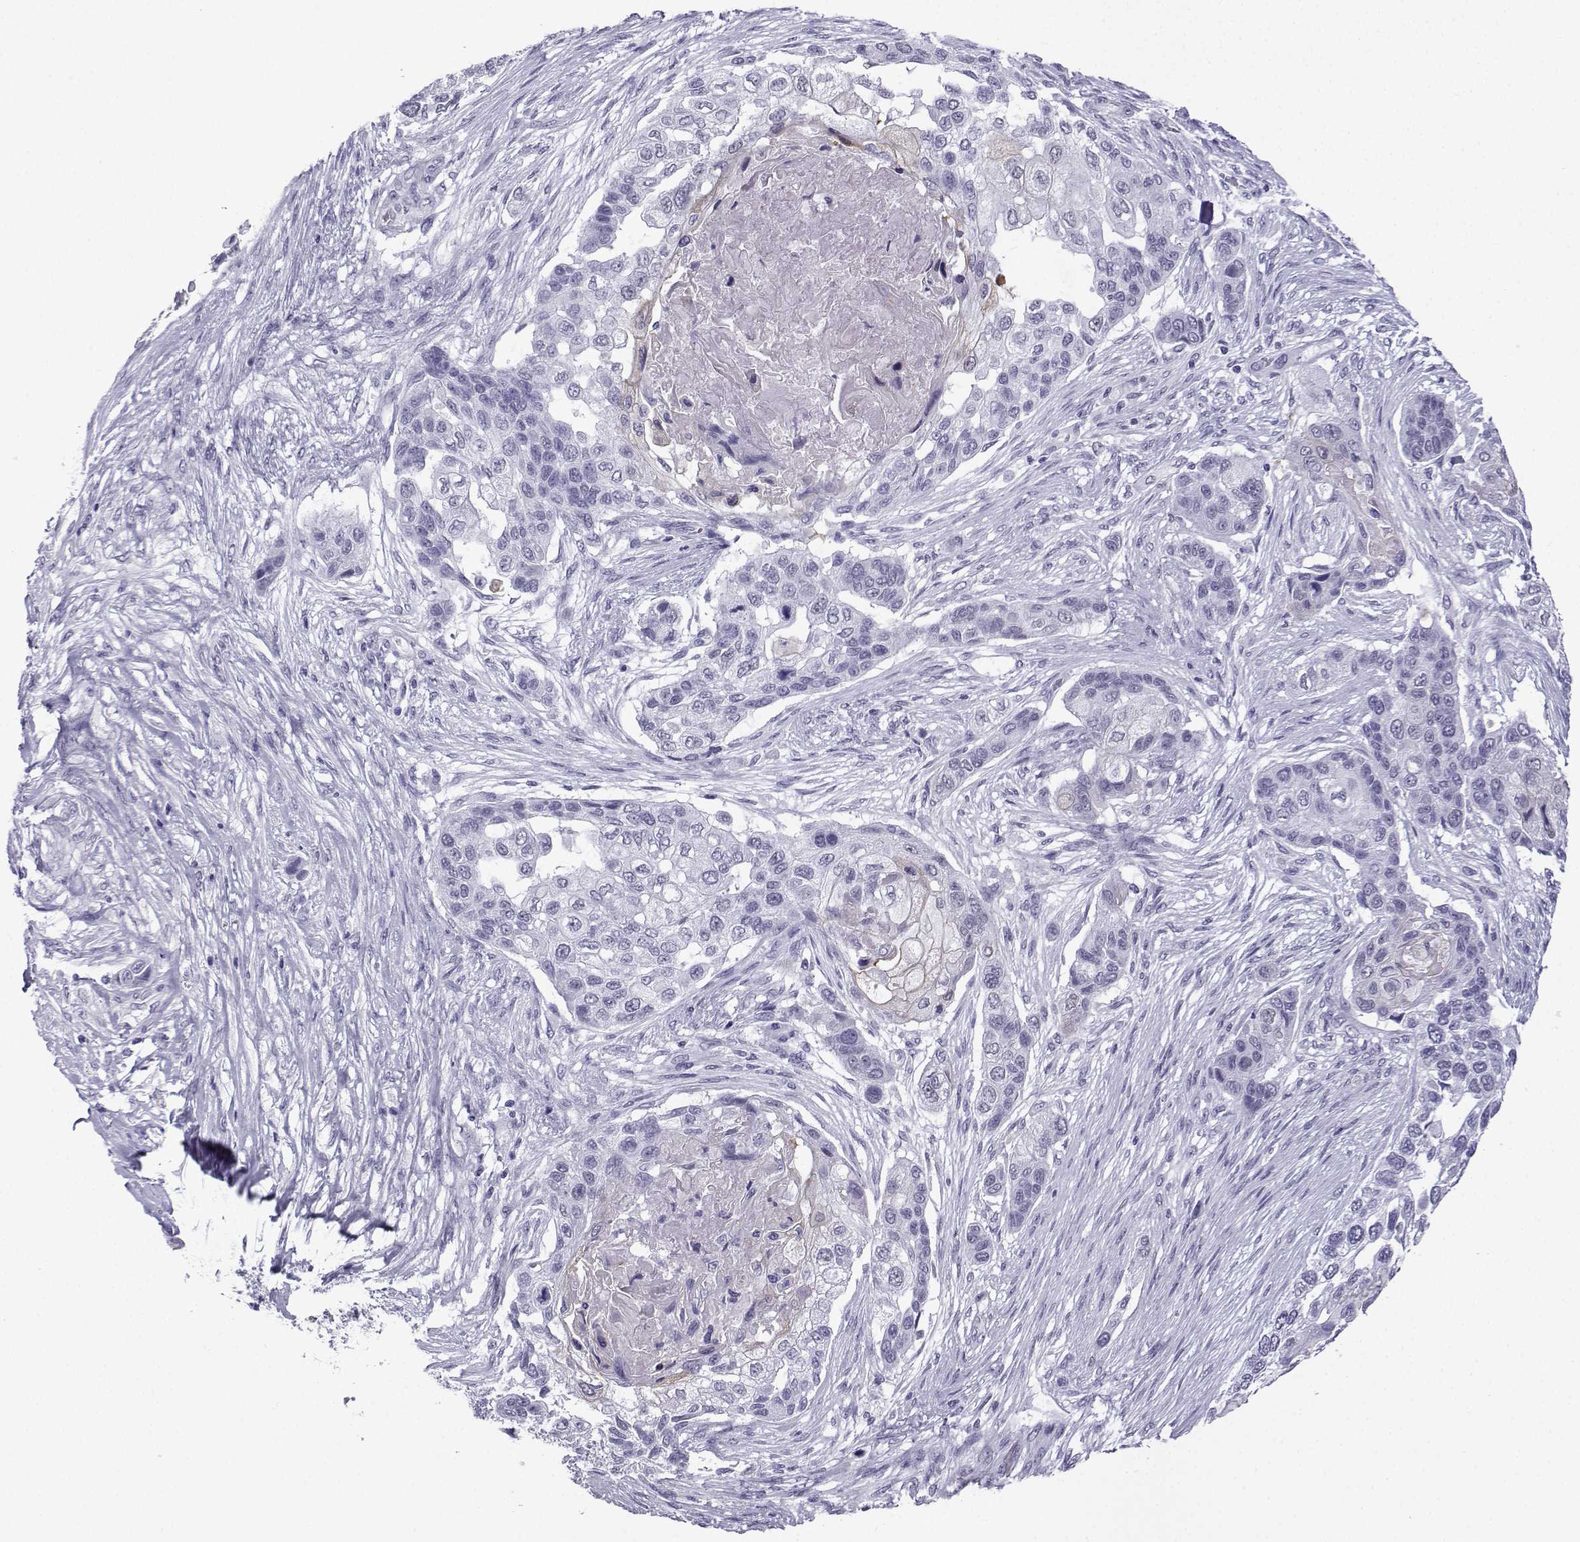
{"staining": {"intensity": "negative", "quantity": "none", "location": "none"}, "tissue": "lung cancer", "cell_type": "Tumor cells", "image_type": "cancer", "snomed": [{"axis": "morphology", "description": "Squamous cell carcinoma, NOS"}, {"axis": "topography", "description": "Lung"}], "caption": "Lung squamous cell carcinoma was stained to show a protein in brown. There is no significant positivity in tumor cells.", "gene": "MRGBP", "patient": {"sex": "male", "age": 69}}